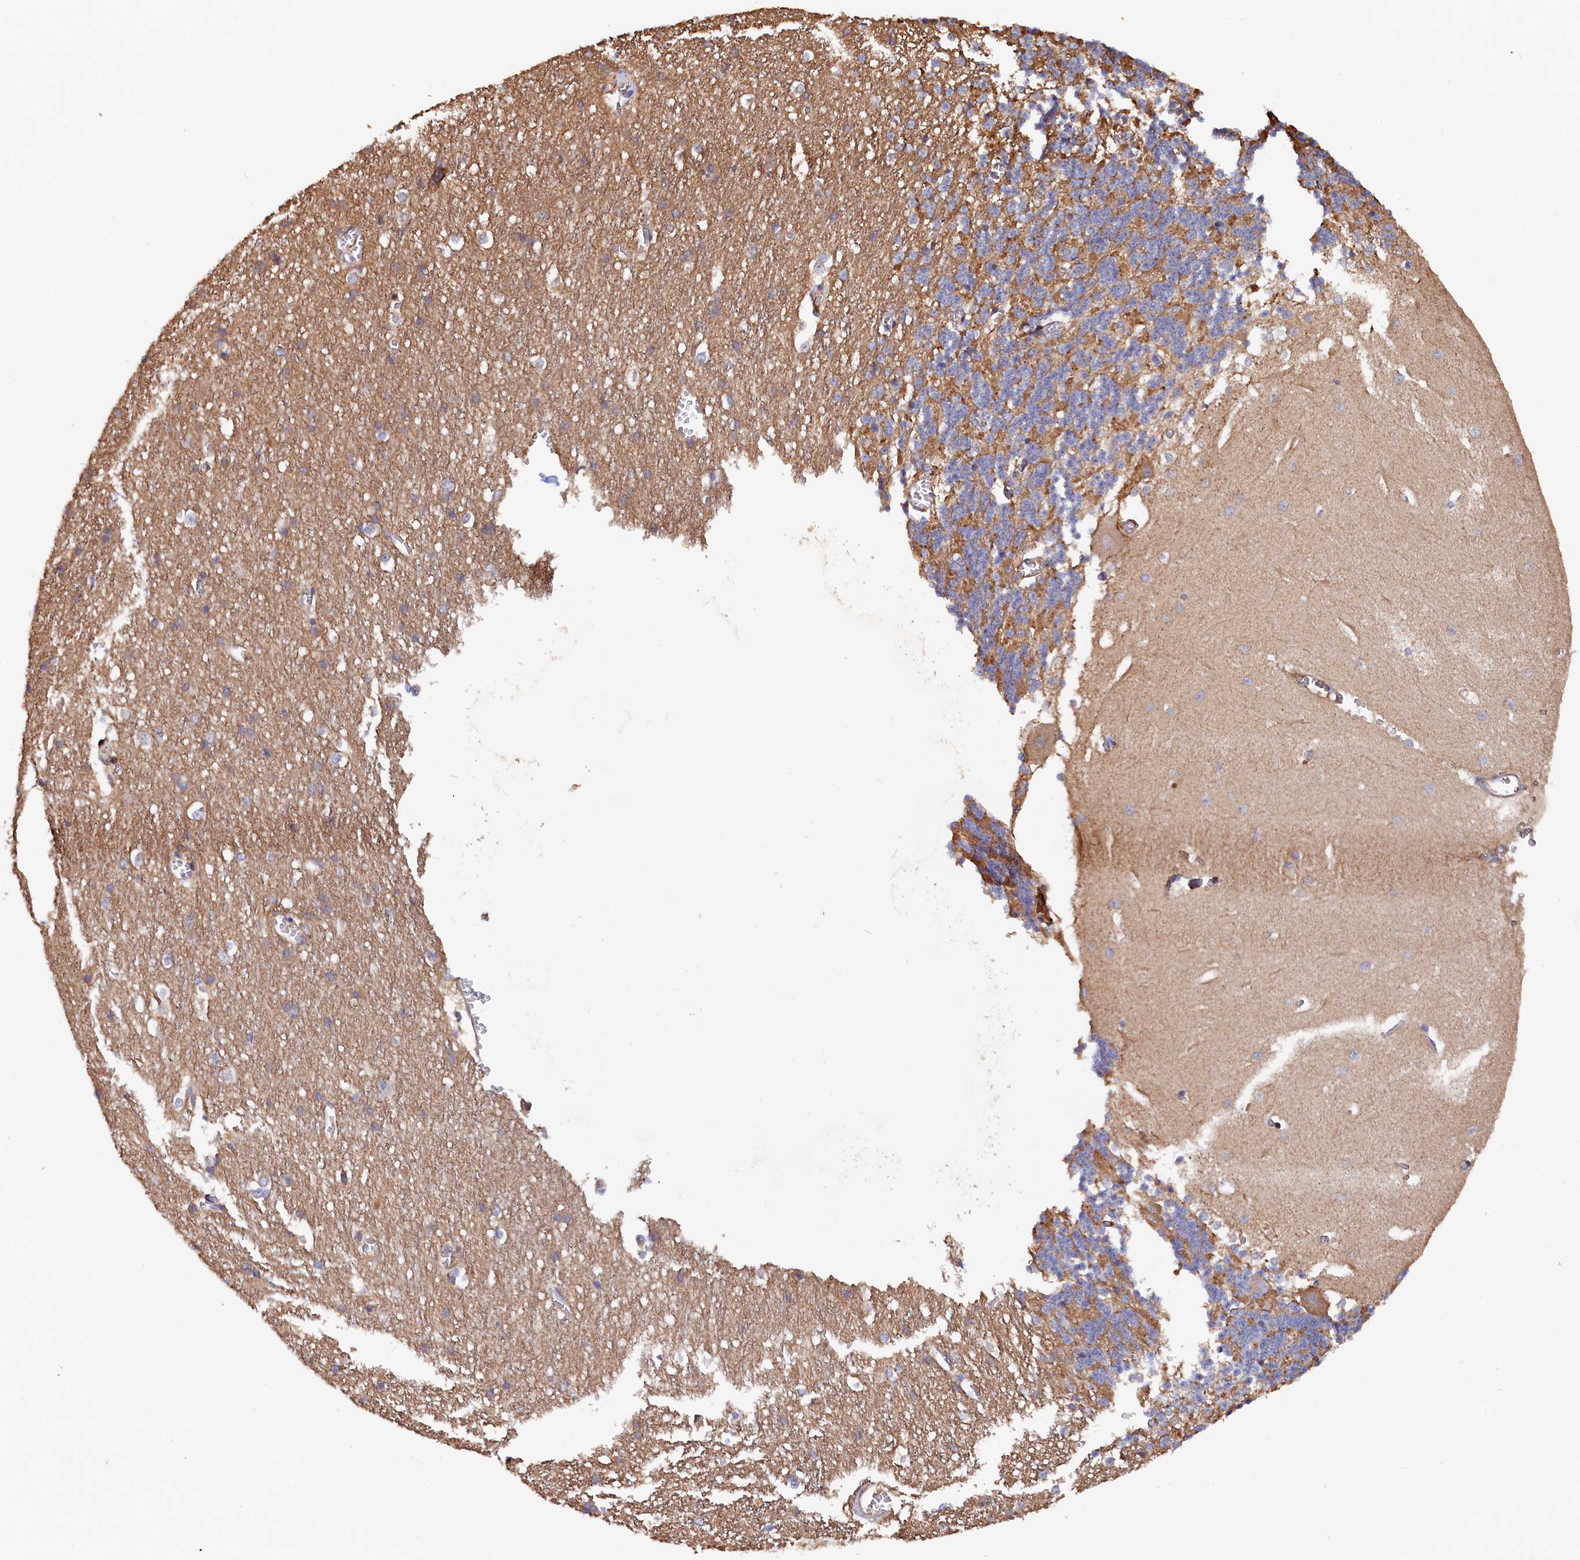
{"staining": {"intensity": "moderate", "quantity": "<25%", "location": "cytoplasmic/membranous"}, "tissue": "cerebellum", "cell_type": "Cells in granular layer", "image_type": "normal", "snomed": [{"axis": "morphology", "description": "Normal tissue, NOS"}, {"axis": "topography", "description": "Cerebellum"}], "caption": "IHC of unremarkable cerebellum demonstrates low levels of moderate cytoplasmic/membranous staining in about <25% of cells in granular layer.", "gene": "GREB1L", "patient": {"sex": "male", "age": 37}}